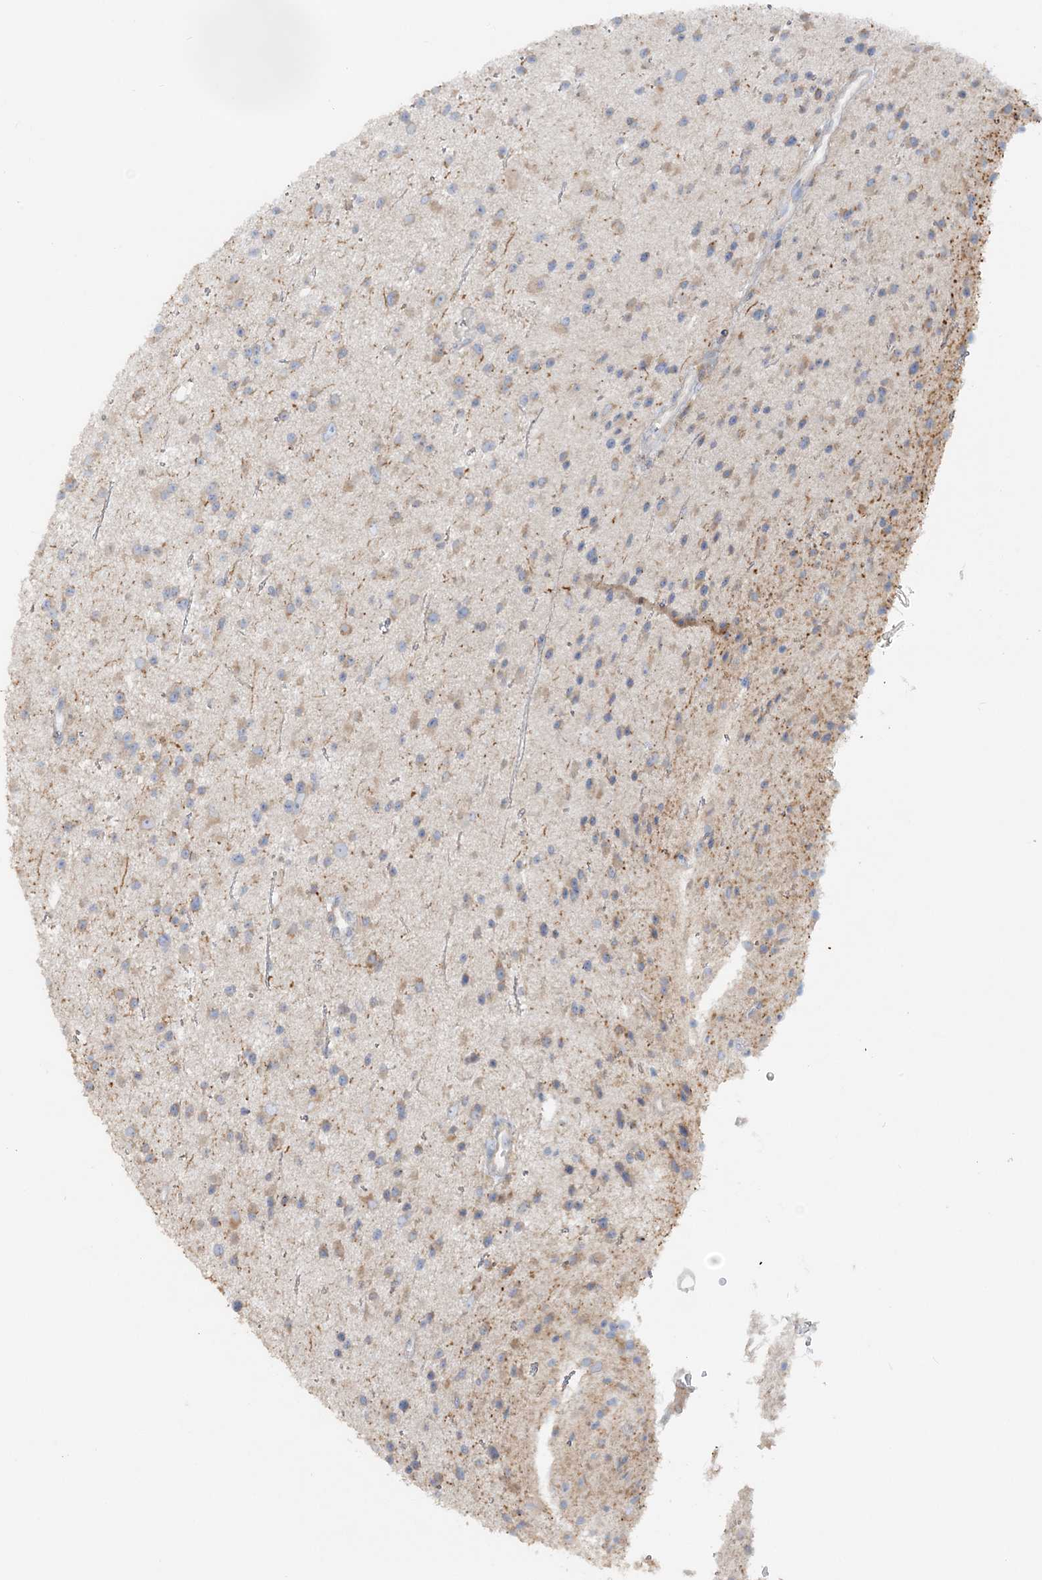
{"staining": {"intensity": "weak", "quantity": "25%-75%", "location": "cytoplasmic/membranous"}, "tissue": "glioma", "cell_type": "Tumor cells", "image_type": "cancer", "snomed": [{"axis": "morphology", "description": "Glioma, malignant, Low grade"}, {"axis": "topography", "description": "Cerebral cortex"}], "caption": "Immunohistochemical staining of human glioma shows weak cytoplasmic/membranous protein staining in about 25%-75% of tumor cells.", "gene": "TBC1D5", "patient": {"sex": "female", "age": 39}}